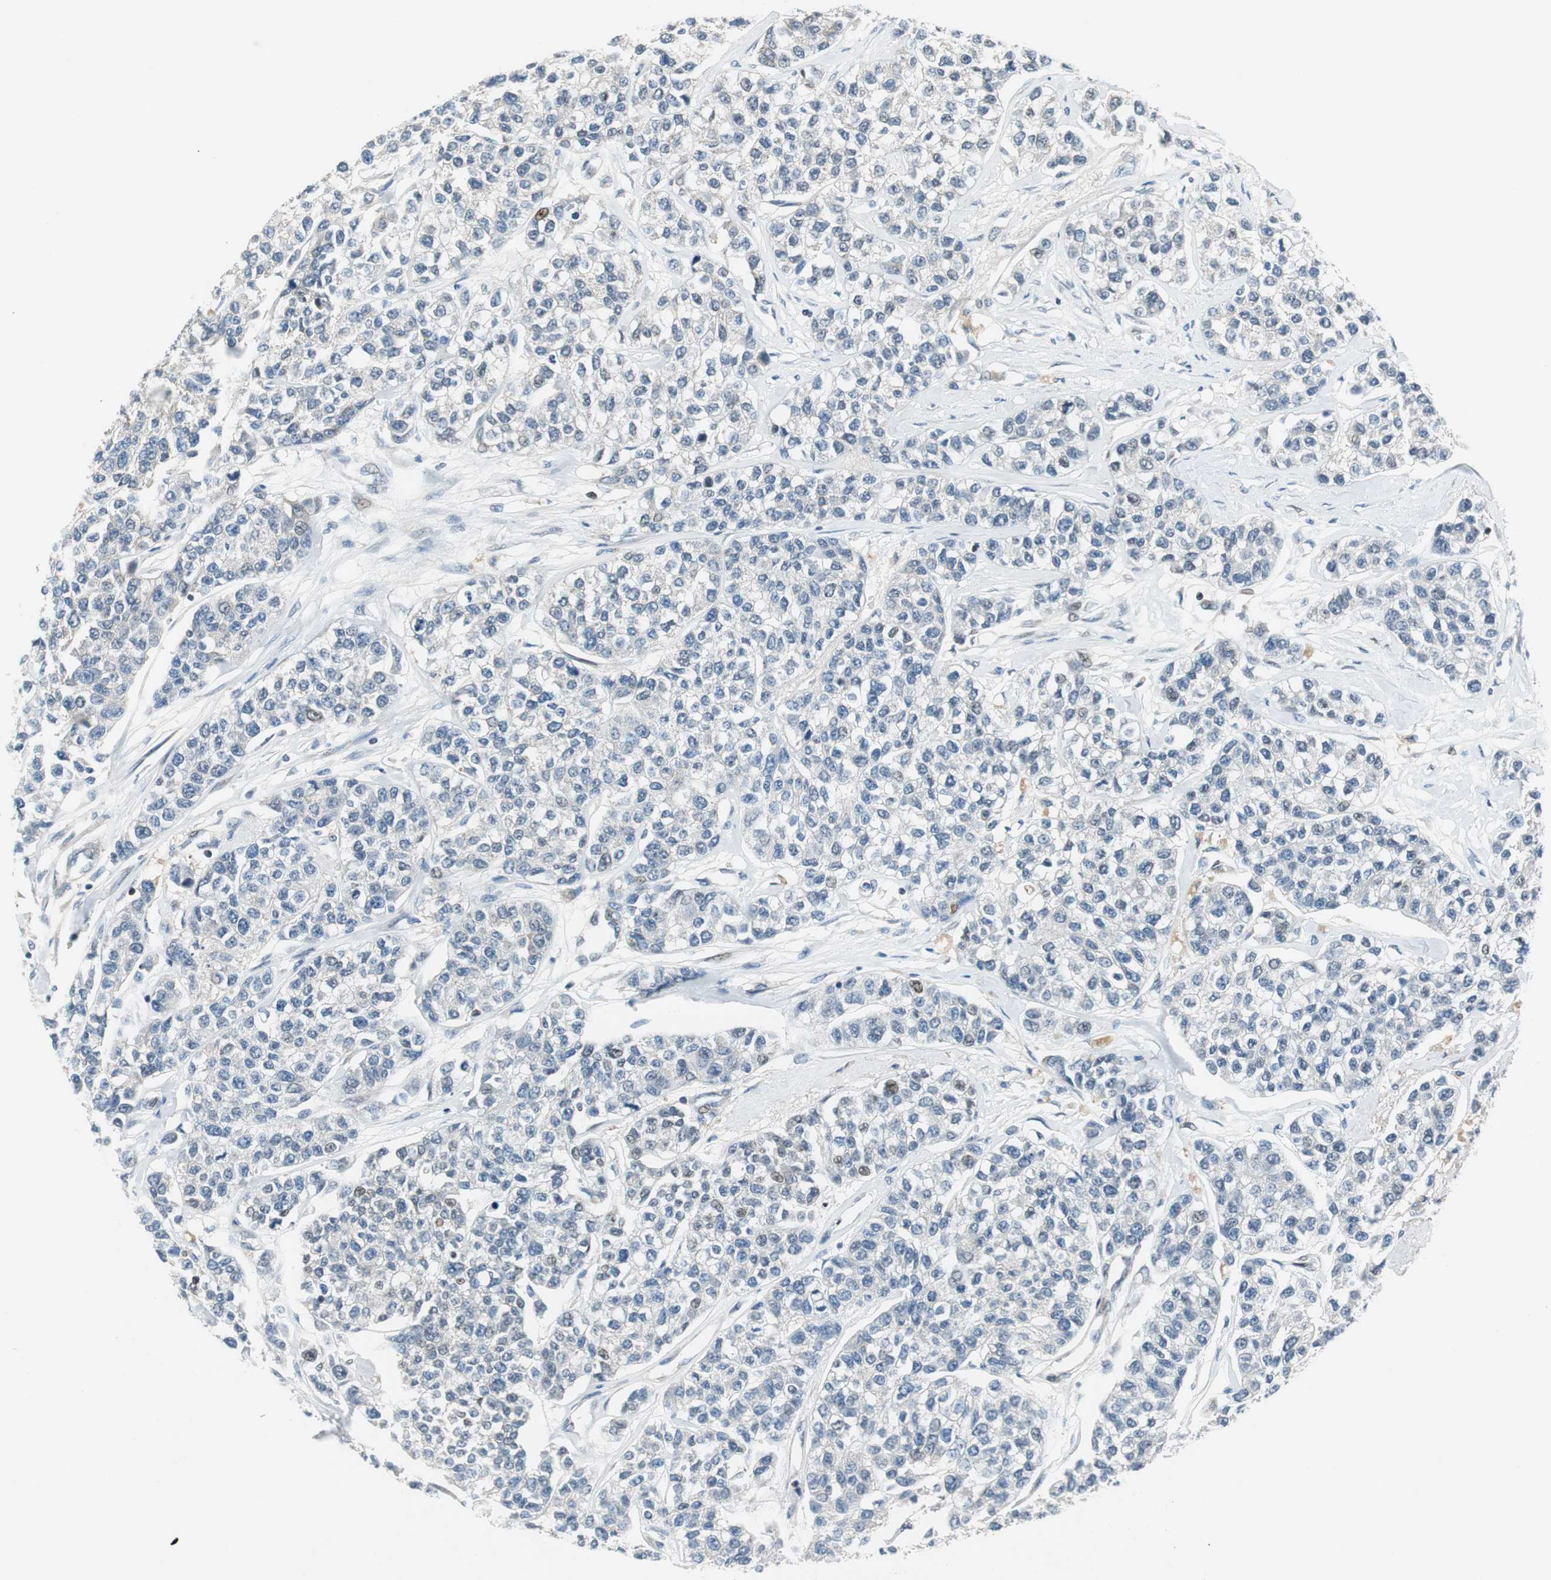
{"staining": {"intensity": "negative", "quantity": "none", "location": "none"}, "tissue": "breast cancer", "cell_type": "Tumor cells", "image_type": "cancer", "snomed": [{"axis": "morphology", "description": "Duct carcinoma"}, {"axis": "topography", "description": "Breast"}], "caption": "This is an immunohistochemistry (IHC) photomicrograph of human breast cancer (intraductal carcinoma). There is no staining in tumor cells.", "gene": "AJUBA", "patient": {"sex": "female", "age": 51}}